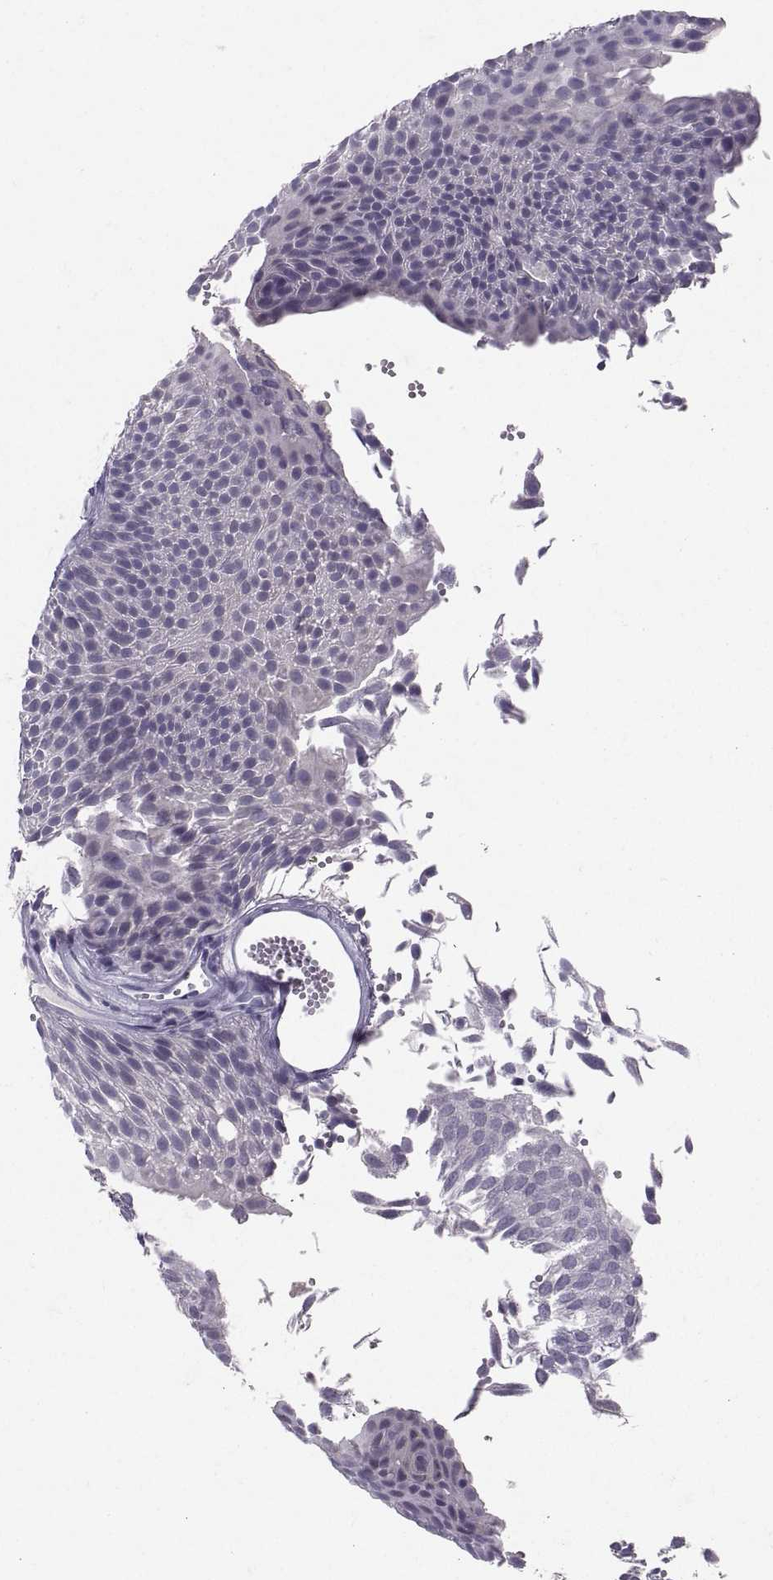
{"staining": {"intensity": "negative", "quantity": "none", "location": "none"}, "tissue": "urothelial cancer", "cell_type": "Tumor cells", "image_type": "cancer", "snomed": [{"axis": "morphology", "description": "Urothelial carcinoma, Low grade"}, {"axis": "topography", "description": "Urinary bladder"}], "caption": "An image of human urothelial cancer is negative for staining in tumor cells.", "gene": "PTN", "patient": {"sex": "male", "age": 52}}